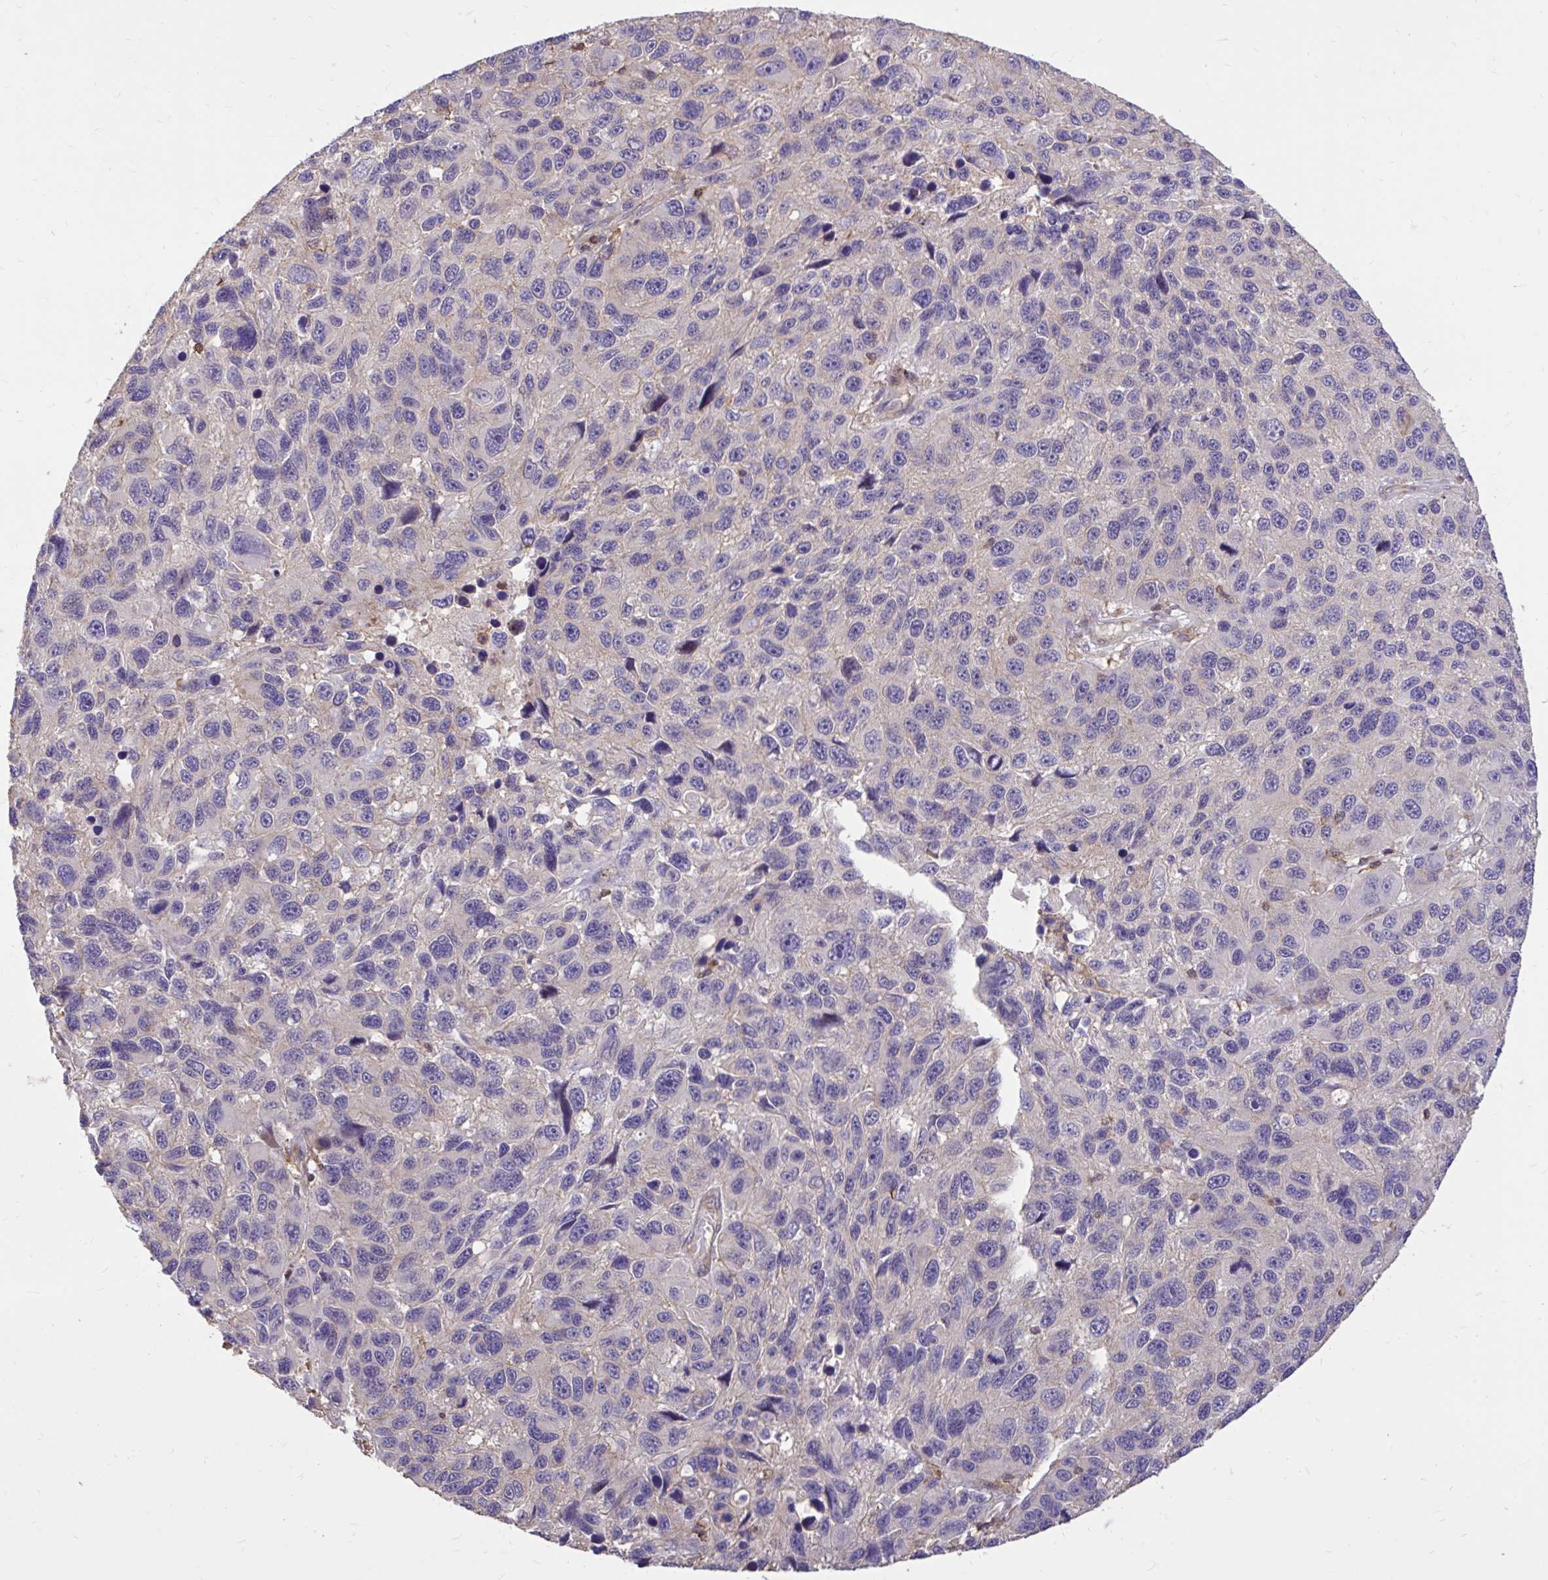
{"staining": {"intensity": "negative", "quantity": "none", "location": "none"}, "tissue": "melanoma", "cell_type": "Tumor cells", "image_type": "cancer", "snomed": [{"axis": "morphology", "description": "Malignant melanoma, NOS"}, {"axis": "topography", "description": "Skin"}], "caption": "This histopathology image is of malignant melanoma stained with immunohistochemistry (IHC) to label a protein in brown with the nuclei are counter-stained blue. There is no positivity in tumor cells.", "gene": "IGFL2", "patient": {"sex": "male", "age": 53}}